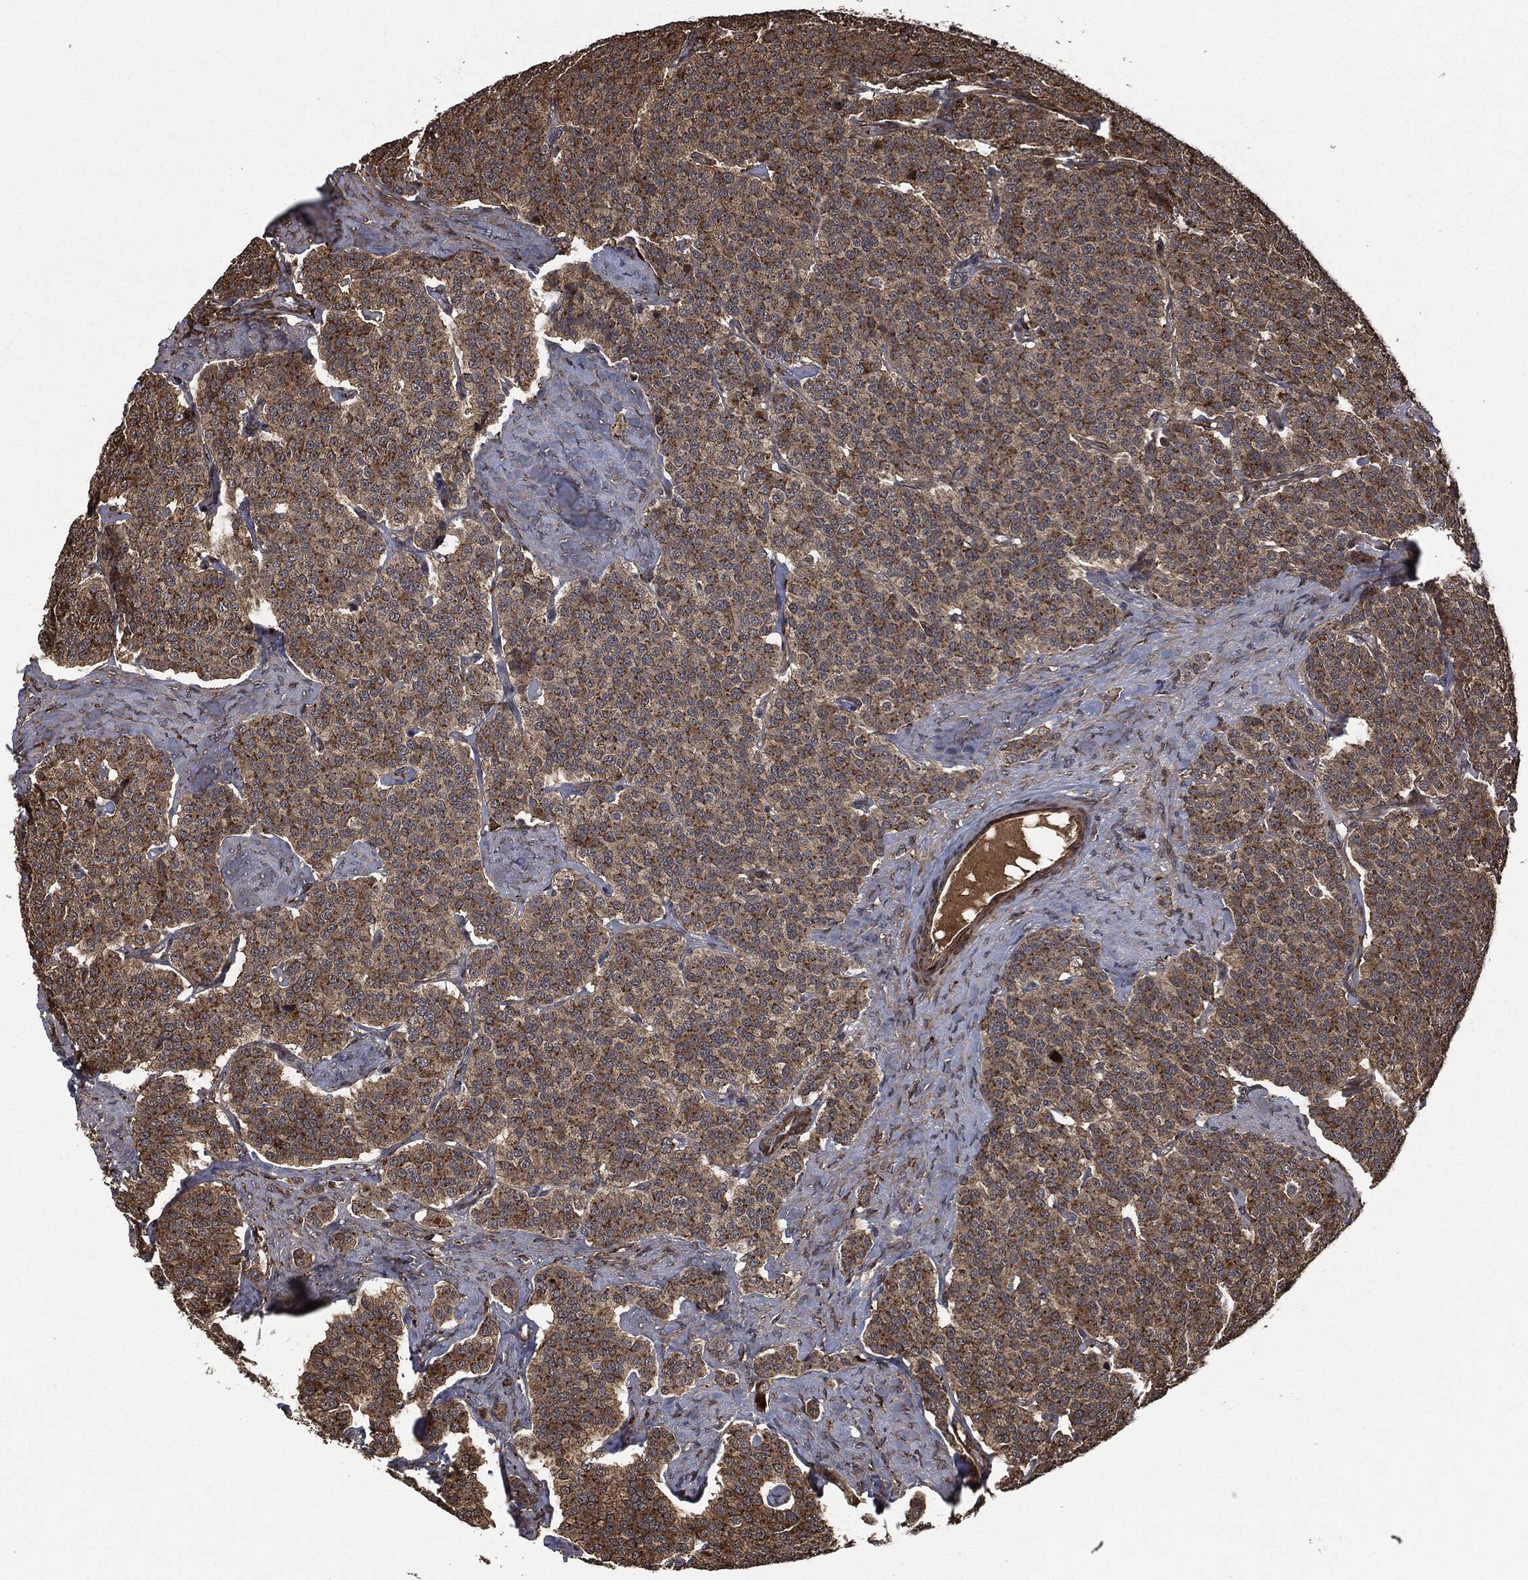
{"staining": {"intensity": "moderate", "quantity": ">75%", "location": "cytoplasmic/membranous"}, "tissue": "carcinoid", "cell_type": "Tumor cells", "image_type": "cancer", "snomed": [{"axis": "morphology", "description": "Carcinoid, malignant, NOS"}, {"axis": "topography", "description": "Small intestine"}], "caption": "This is a histology image of immunohistochemistry staining of carcinoid, which shows moderate staining in the cytoplasmic/membranous of tumor cells.", "gene": "CRABP2", "patient": {"sex": "female", "age": 58}}